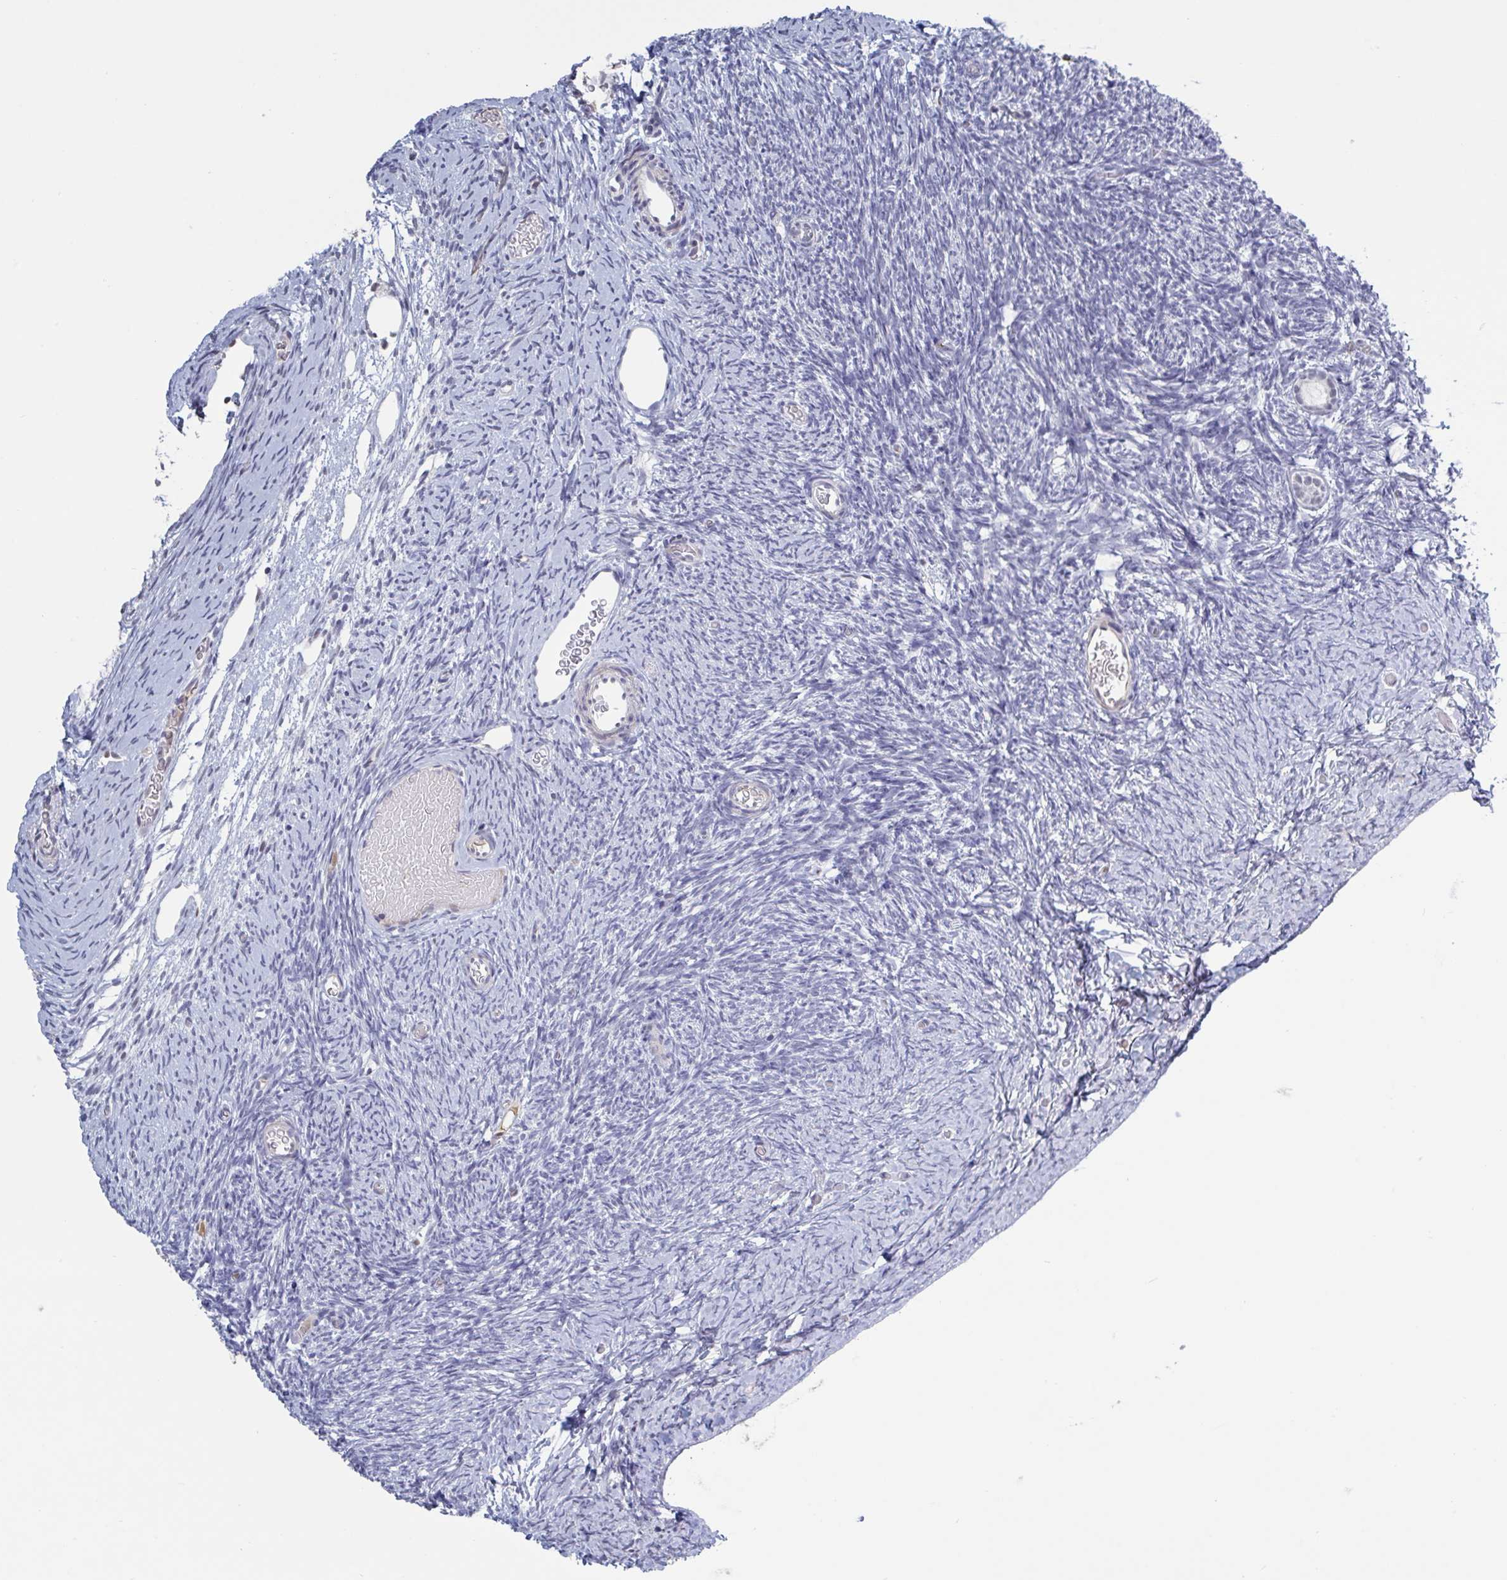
{"staining": {"intensity": "negative", "quantity": "none", "location": "none"}, "tissue": "ovary", "cell_type": "Follicle cells", "image_type": "normal", "snomed": [{"axis": "morphology", "description": "Normal tissue, NOS"}, {"axis": "topography", "description": "Ovary"}], "caption": "Immunohistochemistry (IHC) image of unremarkable ovary stained for a protein (brown), which displays no expression in follicle cells.", "gene": "BCL7B", "patient": {"sex": "female", "age": 39}}